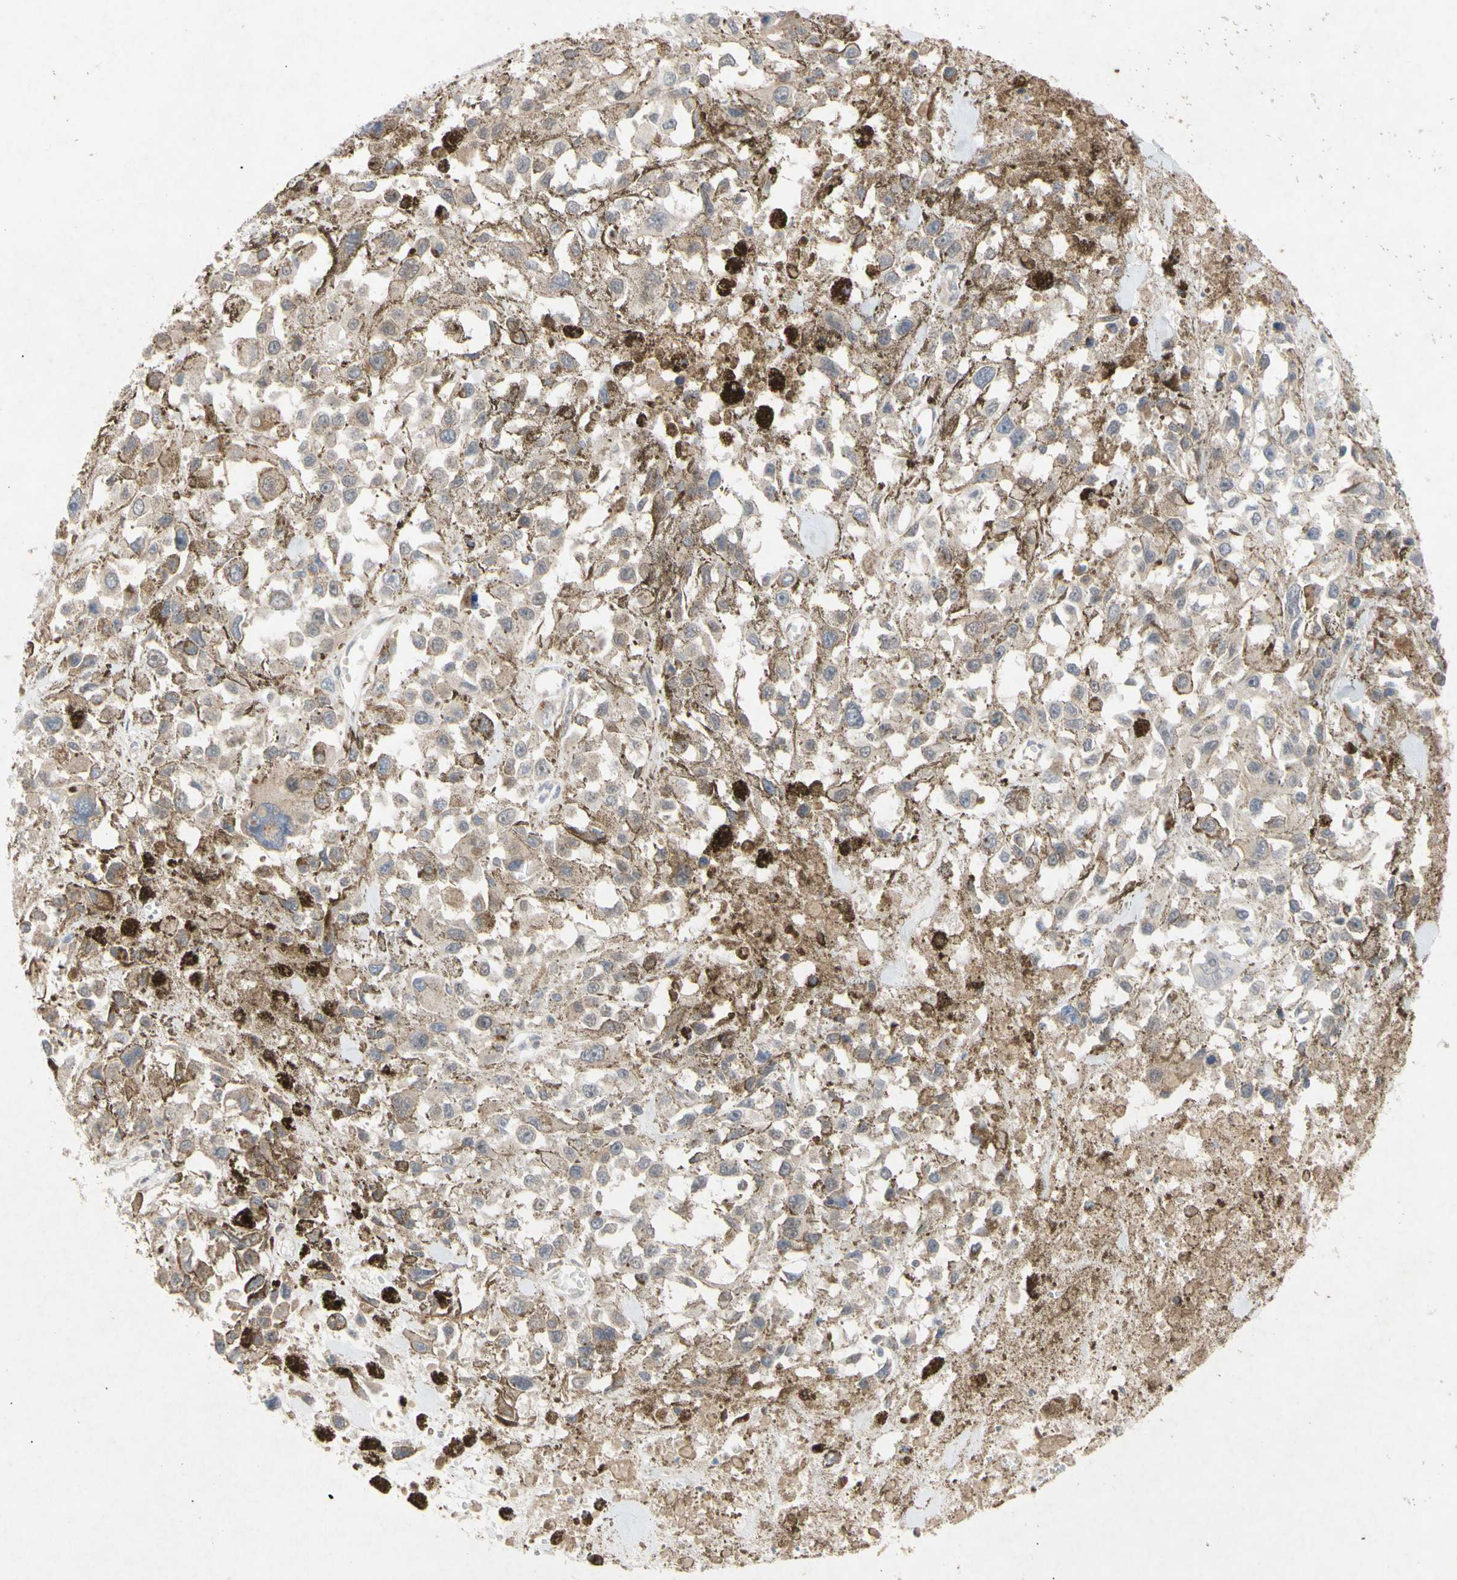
{"staining": {"intensity": "weak", "quantity": "<25%", "location": "cytoplasmic/membranous"}, "tissue": "melanoma", "cell_type": "Tumor cells", "image_type": "cancer", "snomed": [{"axis": "morphology", "description": "Malignant melanoma, Metastatic site"}, {"axis": "topography", "description": "Lymph node"}], "caption": "Histopathology image shows no significant protein positivity in tumor cells of melanoma.", "gene": "NECTIN3", "patient": {"sex": "male", "age": 59}}